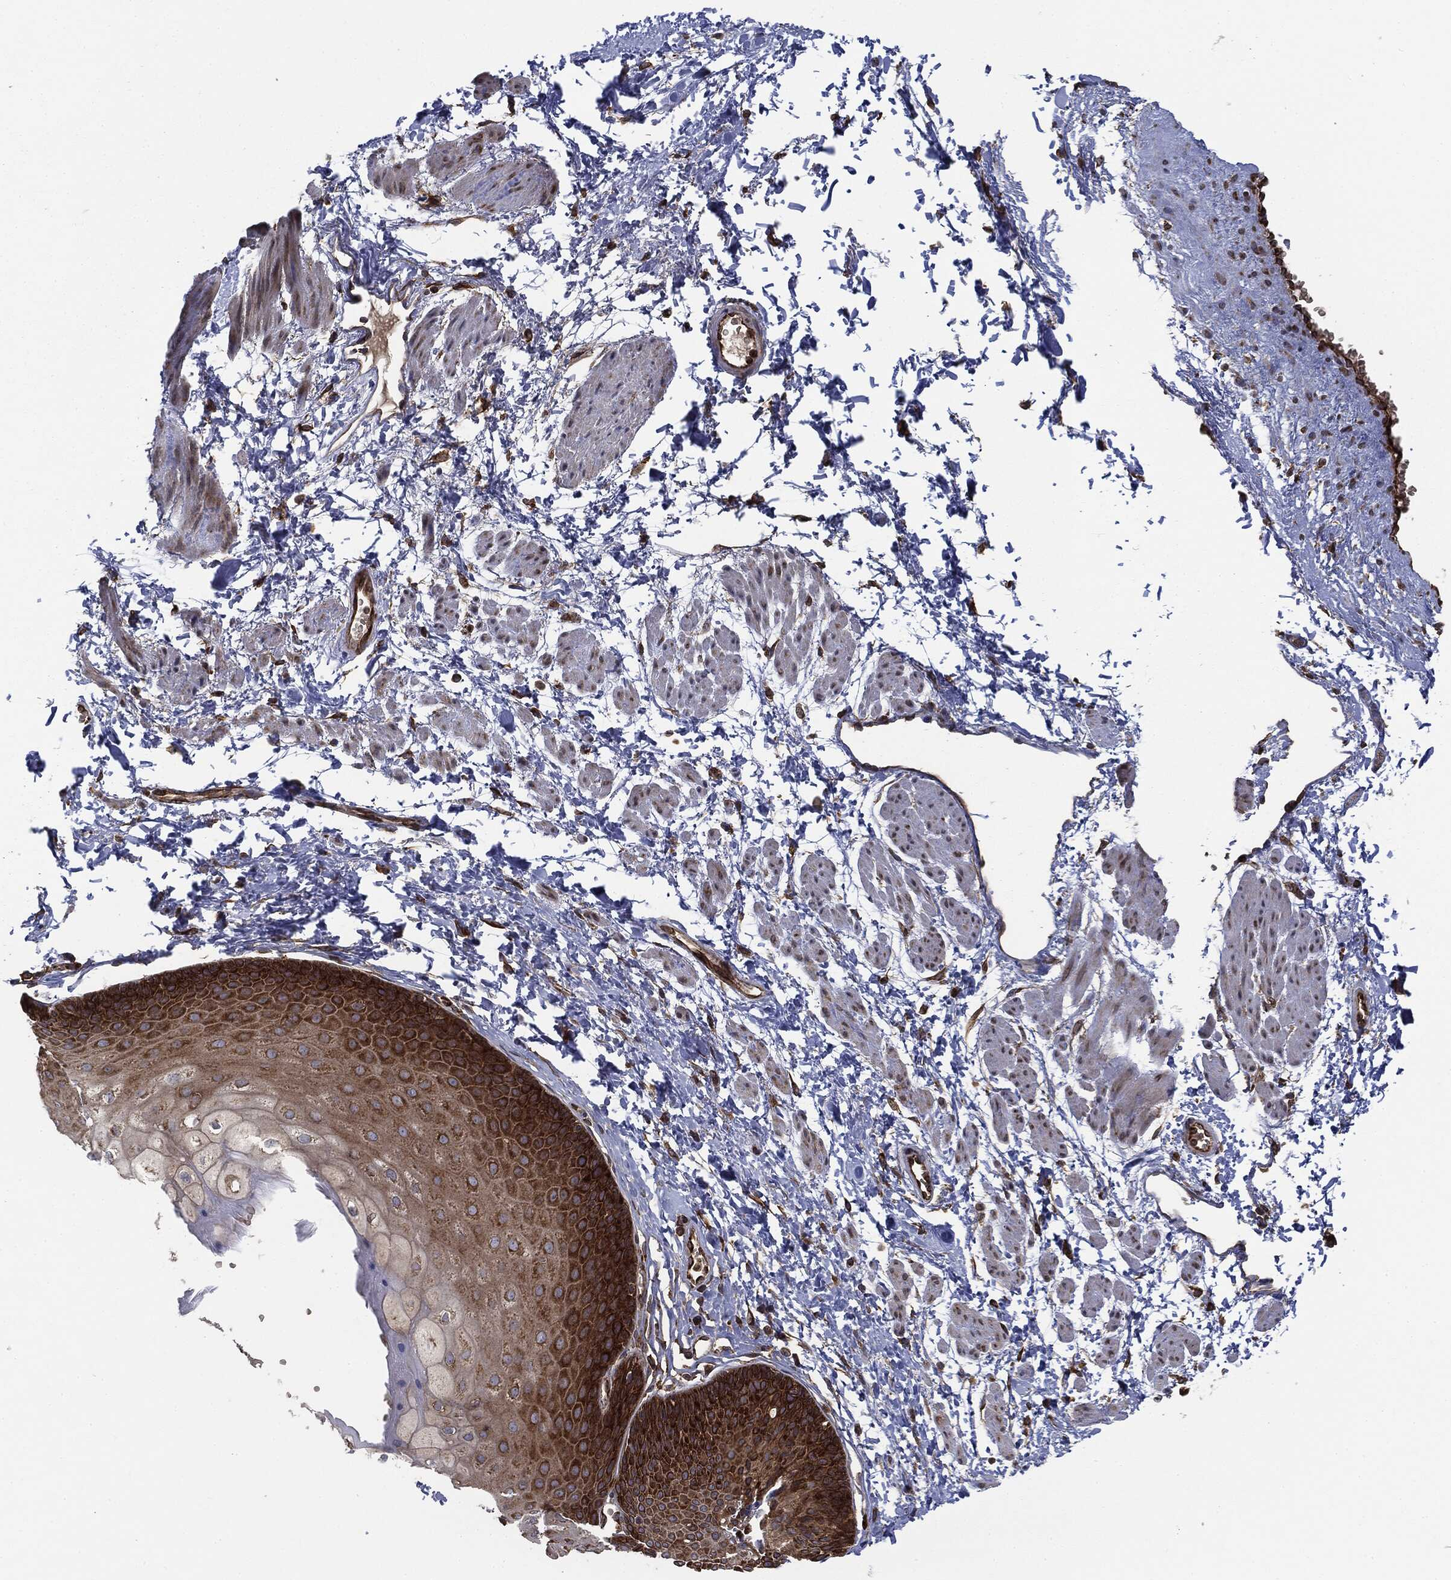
{"staining": {"intensity": "strong", "quantity": "25%-75%", "location": "cytoplasmic/membranous"}, "tissue": "skin", "cell_type": "Epidermal cells", "image_type": "normal", "snomed": [{"axis": "morphology", "description": "Normal tissue, NOS"}, {"axis": "topography", "description": "Anal"}], "caption": "Protein expression analysis of benign skin reveals strong cytoplasmic/membranous positivity in approximately 25%-75% of epidermal cells.", "gene": "EIF2AK2", "patient": {"sex": "male", "age": 53}}